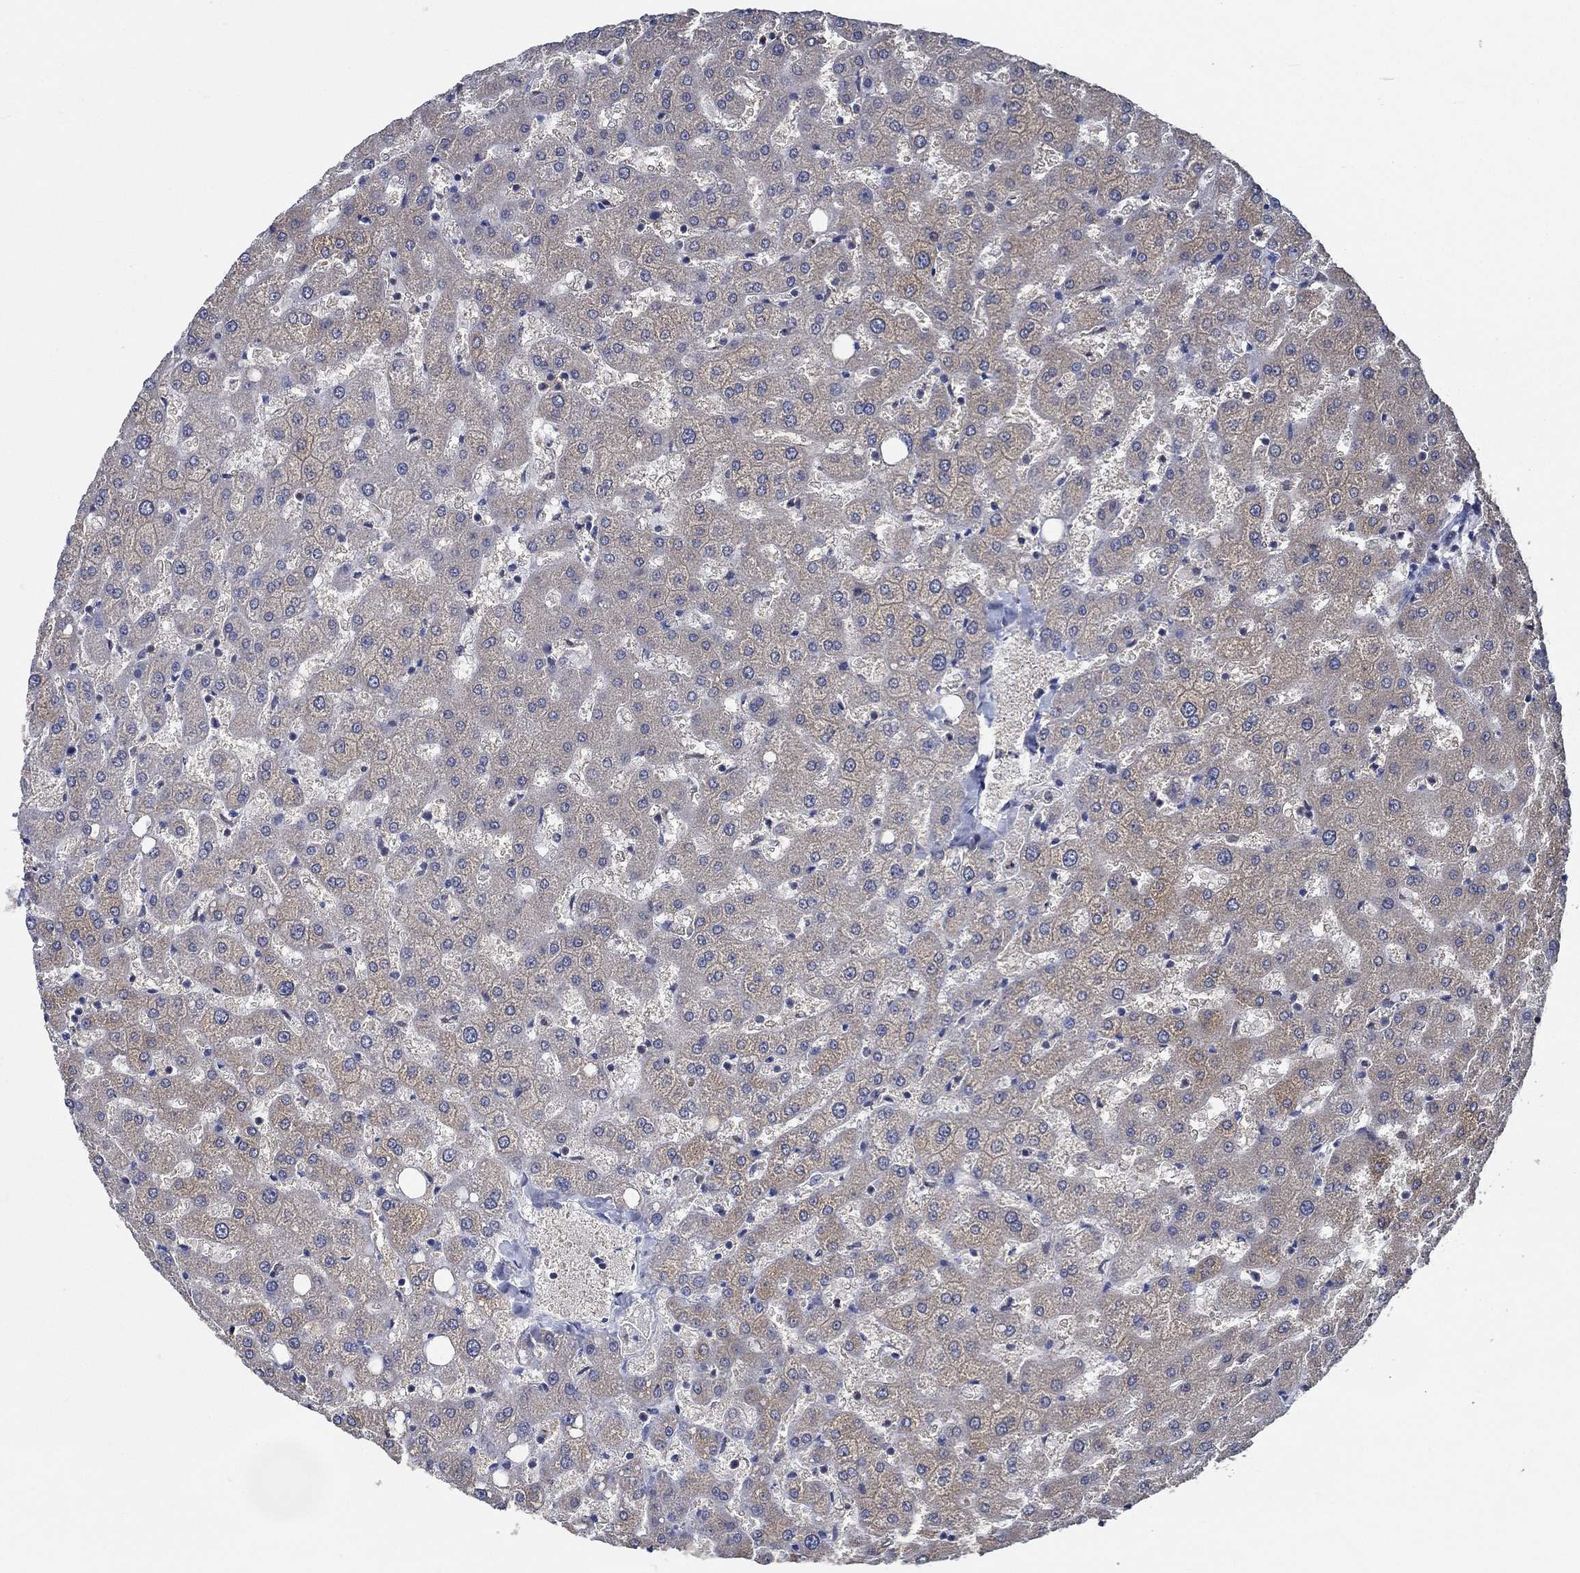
{"staining": {"intensity": "negative", "quantity": "none", "location": "none"}, "tissue": "liver", "cell_type": "Cholangiocytes", "image_type": "normal", "snomed": [{"axis": "morphology", "description": "Normal tissue, NOS"}, {"axis": "topography", "description": "Liver"}], "caption": "Image shows no significant protein expression in cholangiocytes of benign liver.", "gene": "DACT1", "patient": {"sex": "female", "age": 50}}